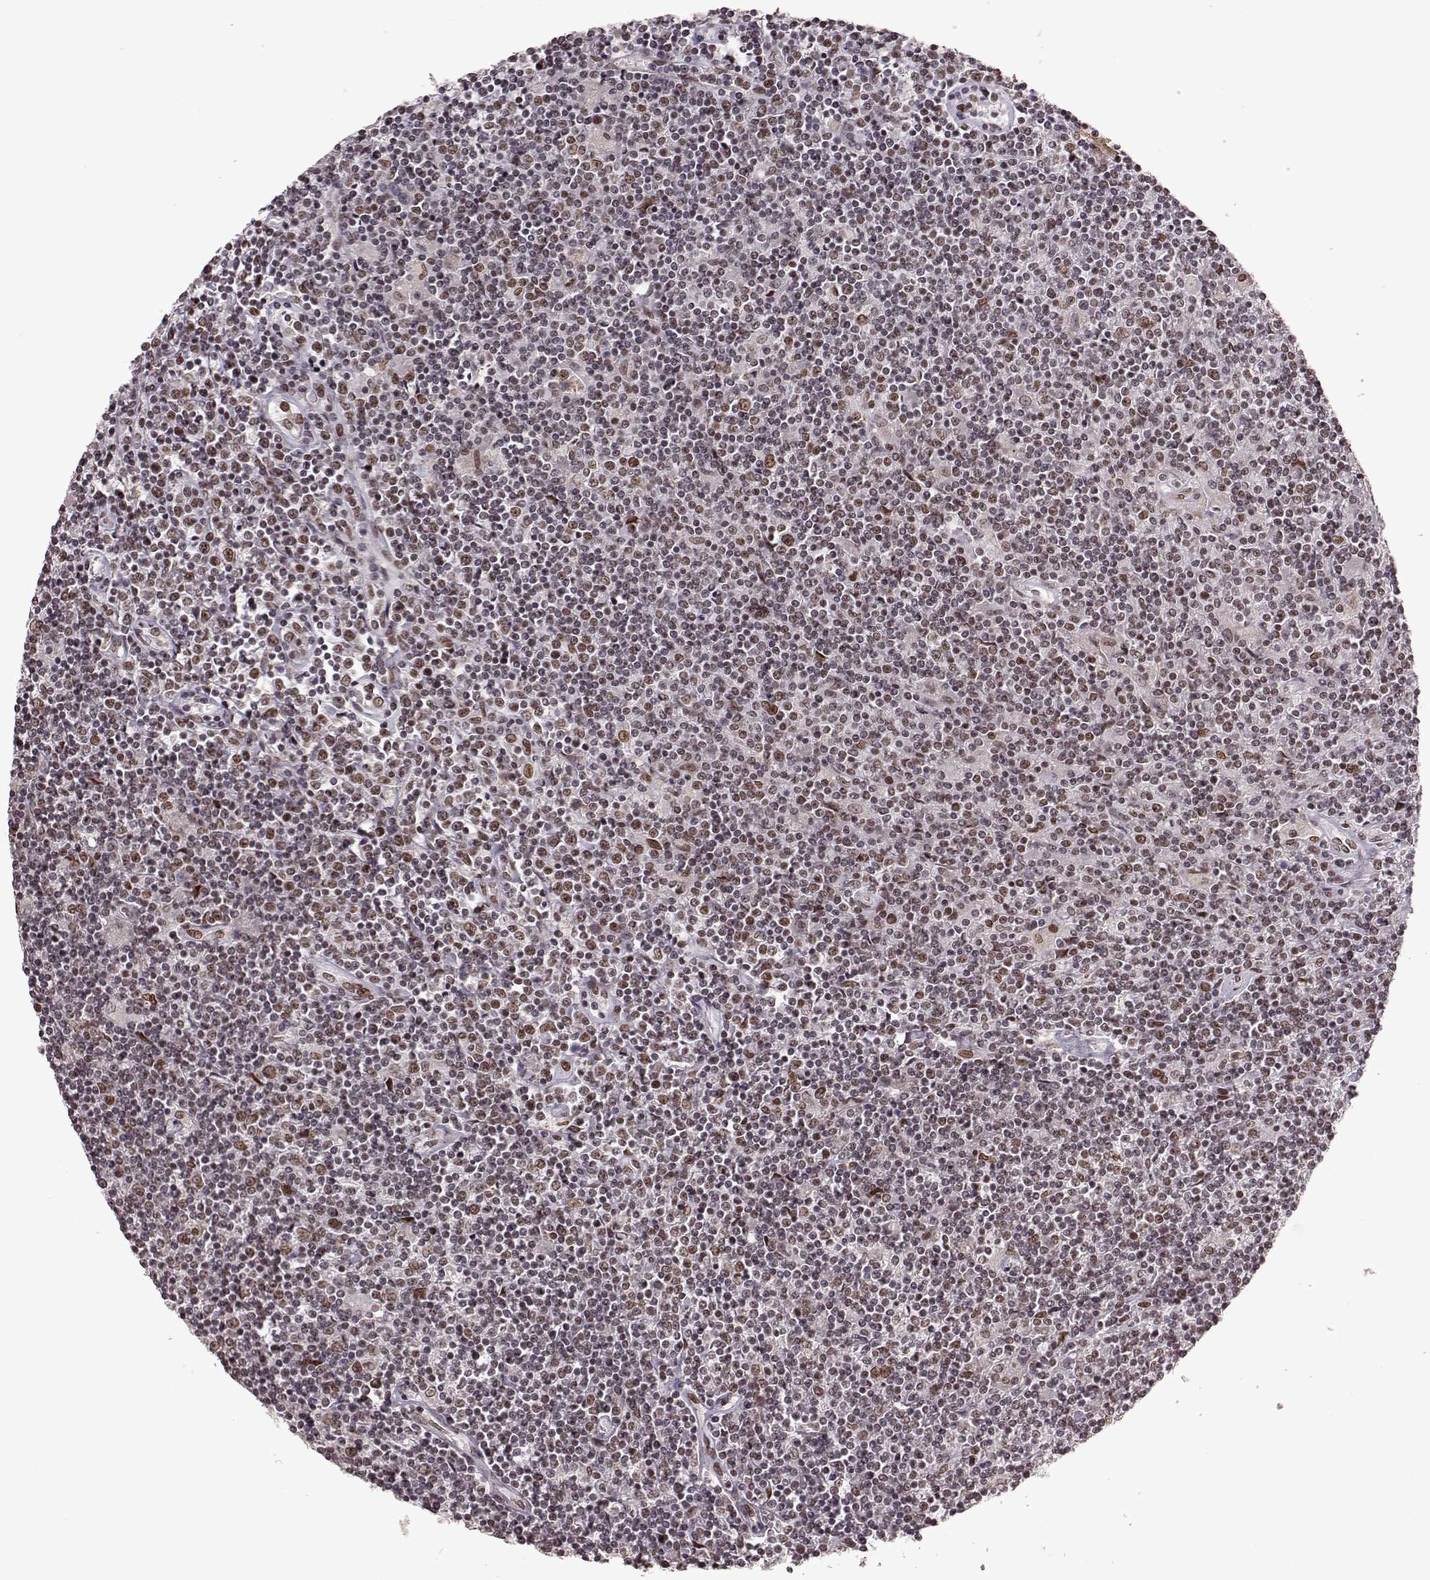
{"staining": {"intensity": "moderate", "quantity": ">75%", "location": "nuclear"}, "tissue": "lymphoma", "cell_type": "Tumor cells", "image_type": "cancer", "snomed": [{"axis": "morphology", "description": "Hodgkin's disease, NOS"}, {"axis": "topography", "description": "Lymph node"}], "caption": "Human Hodgkin's disease stained for a protein (brown) demonstrates moderate nuclear positive staining in approximately >75% of tumor cells.", "gene": "RRAGD", "patient": {"sex": "male", "age": 40}}